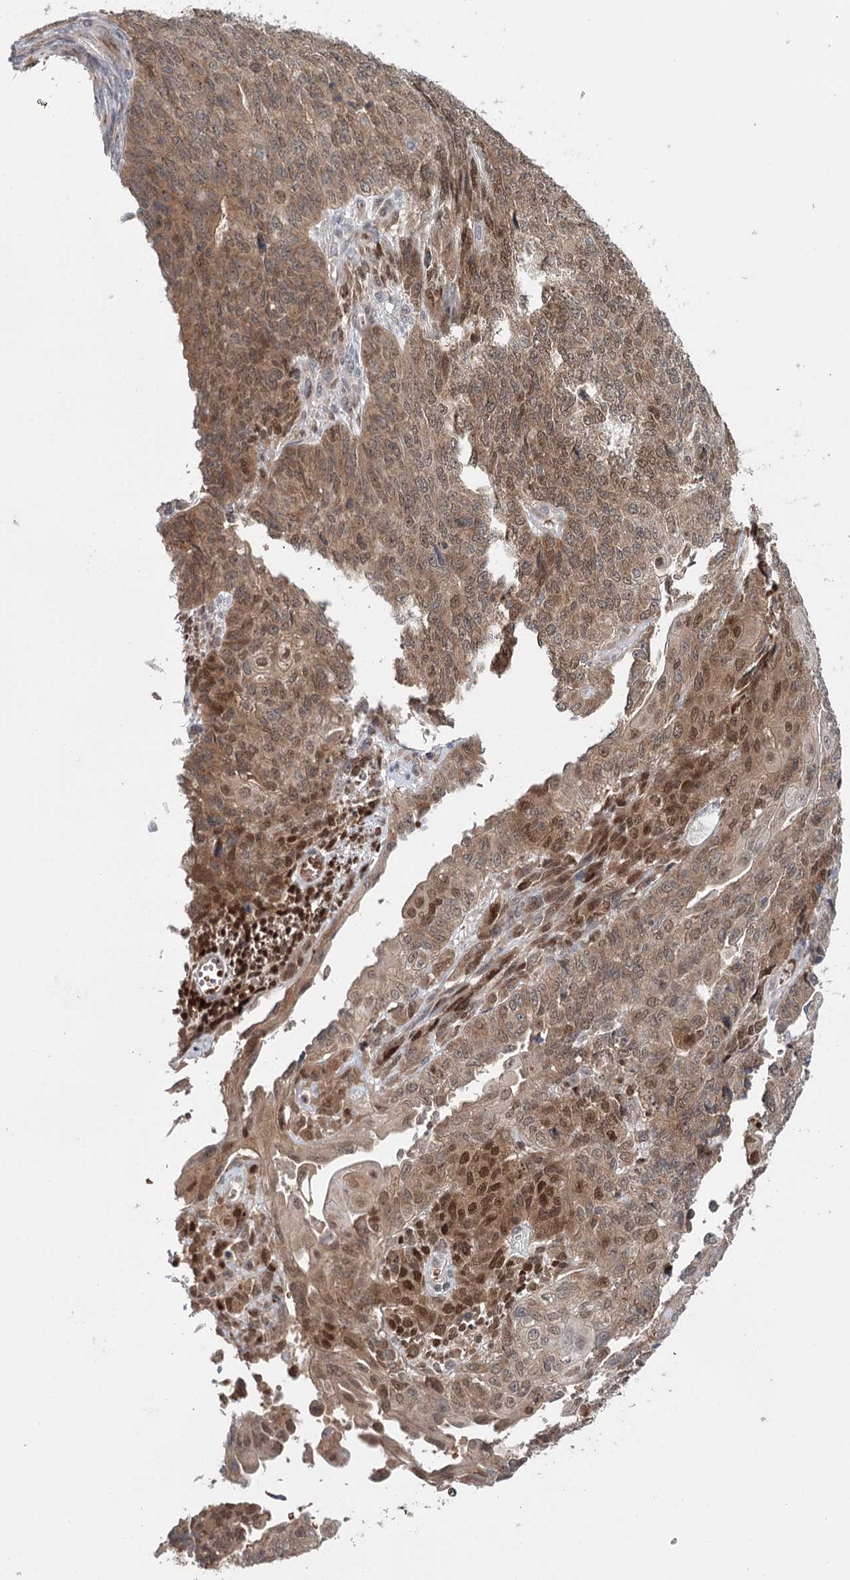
{"staining": {"intensity": "moderate", "quantity": ">75%", "location": "cytoplasmic/membranous,nuclear"}, "tissue": "endometrial cancer", "cell_type": "Tumor cells", "image_type": "cancer", "snomed": [{"axis": "morphology", "description": "Adenocarcinoma, NOS"}, {"axis": "topography", "description": "Endometrium"}], "caption": "This micrograph demonstrates immunohistochemistry (IHC) staining of human endometrial cancer (adenocarcinoma), with medium moderate cytoplasmic/membranous and nuclear positivity in about >75% of tumor cells.", "gene": "ADK", "patient": {"sex": "female", "age": 32}}